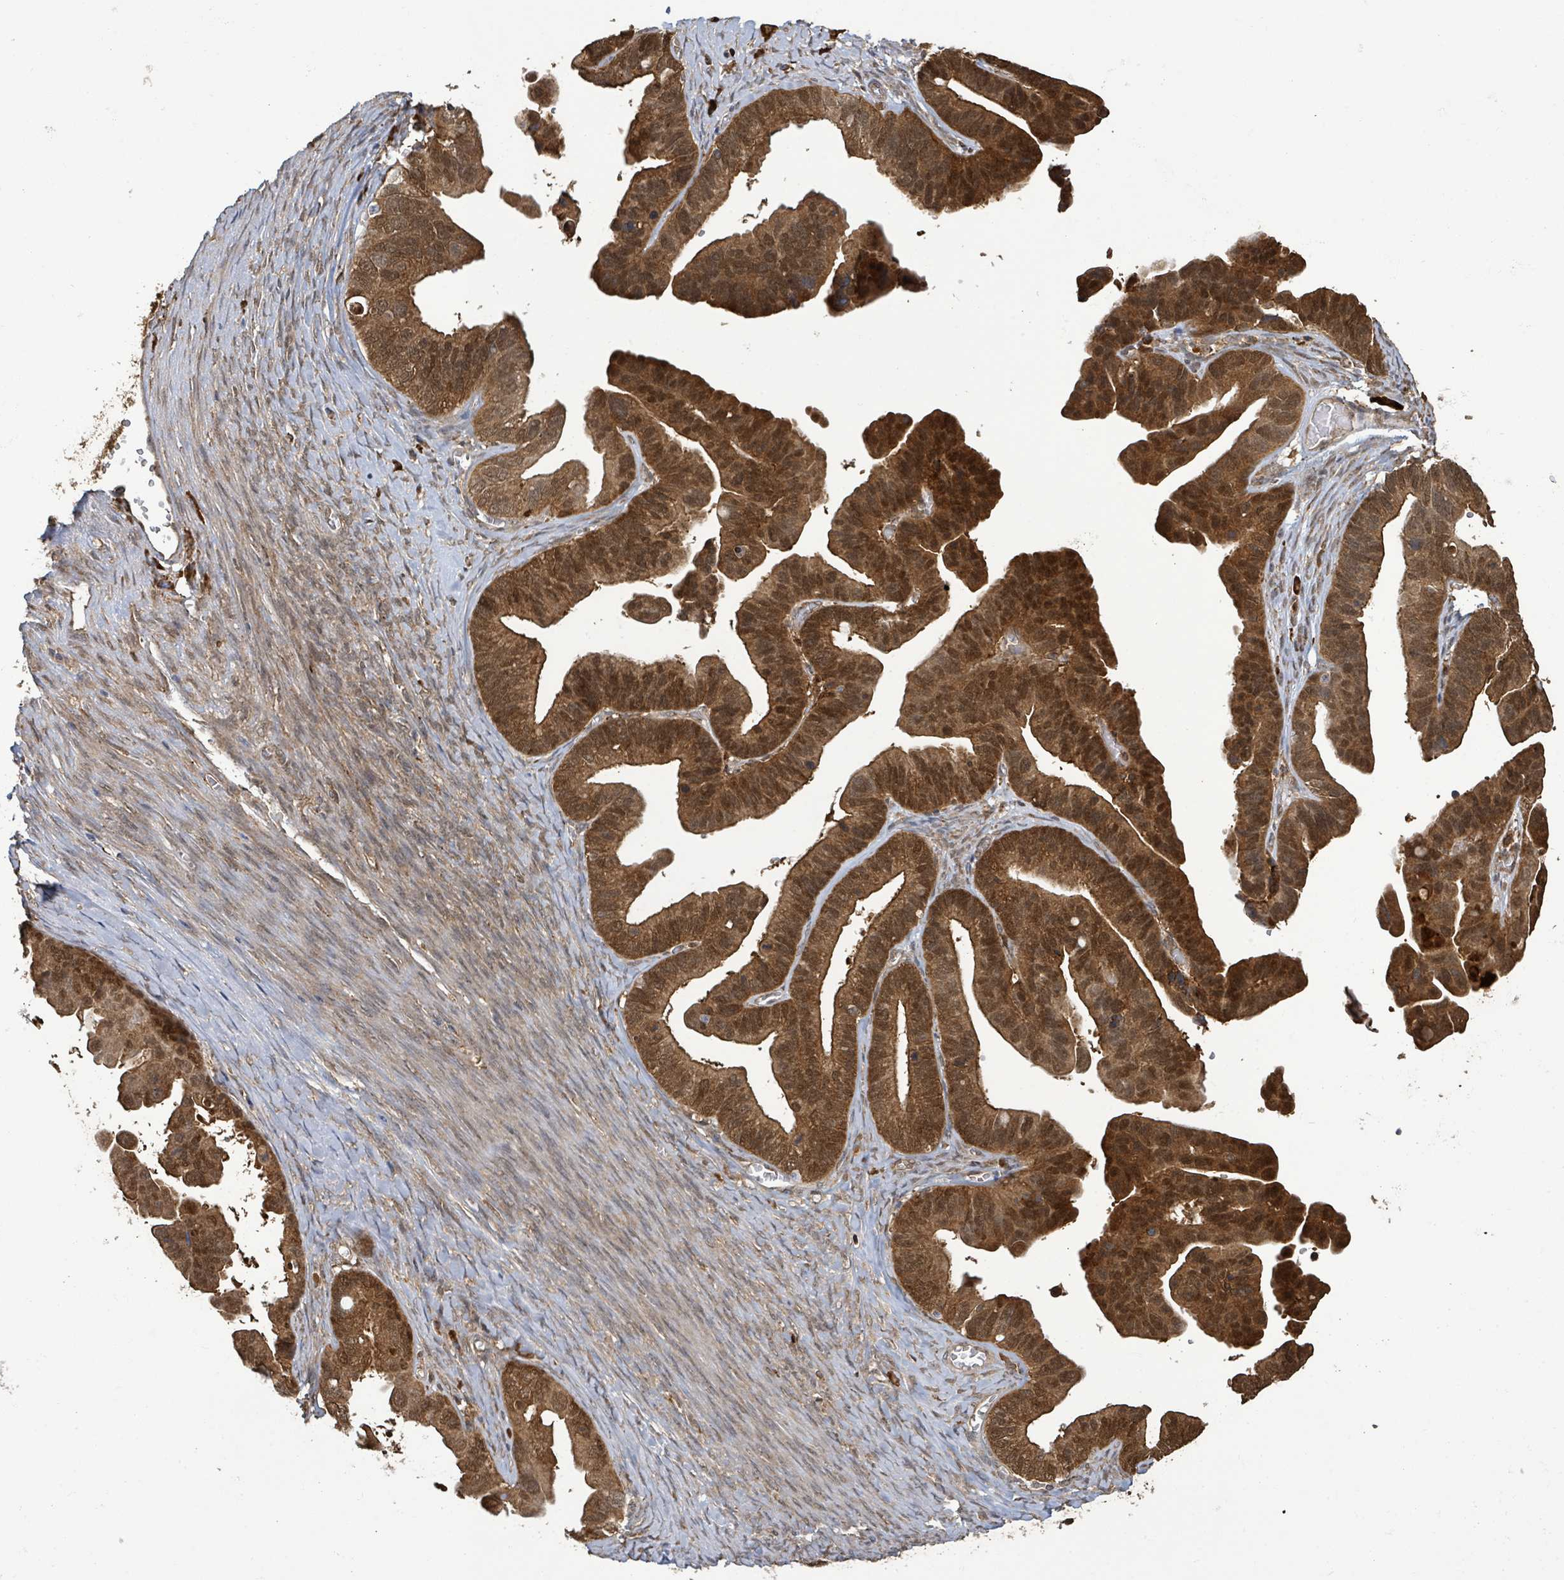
{"staining": {"intensity": "strong", "quantity": ">75%", "location": "cytoplasmic/membranous,nuclear"}, "tissue": "ovarian cancer", "cell_type": "Tumor cells", "image_type": "cancer", "snomed": [{"axis": "morphology", "description": "Cystadenocarcinoma, serous, NOS"}, {"axis": "topography", "description": "Ovary"}], "caption": "Ovarian cancer (serous cystadenocarcinoma) stained for a protein demonstrates strong cytoplasmic/membranous and nuclear positivity in tumor cells.", "gene": "ARPIN", "patient": {"sex": "female", "age": 56}}